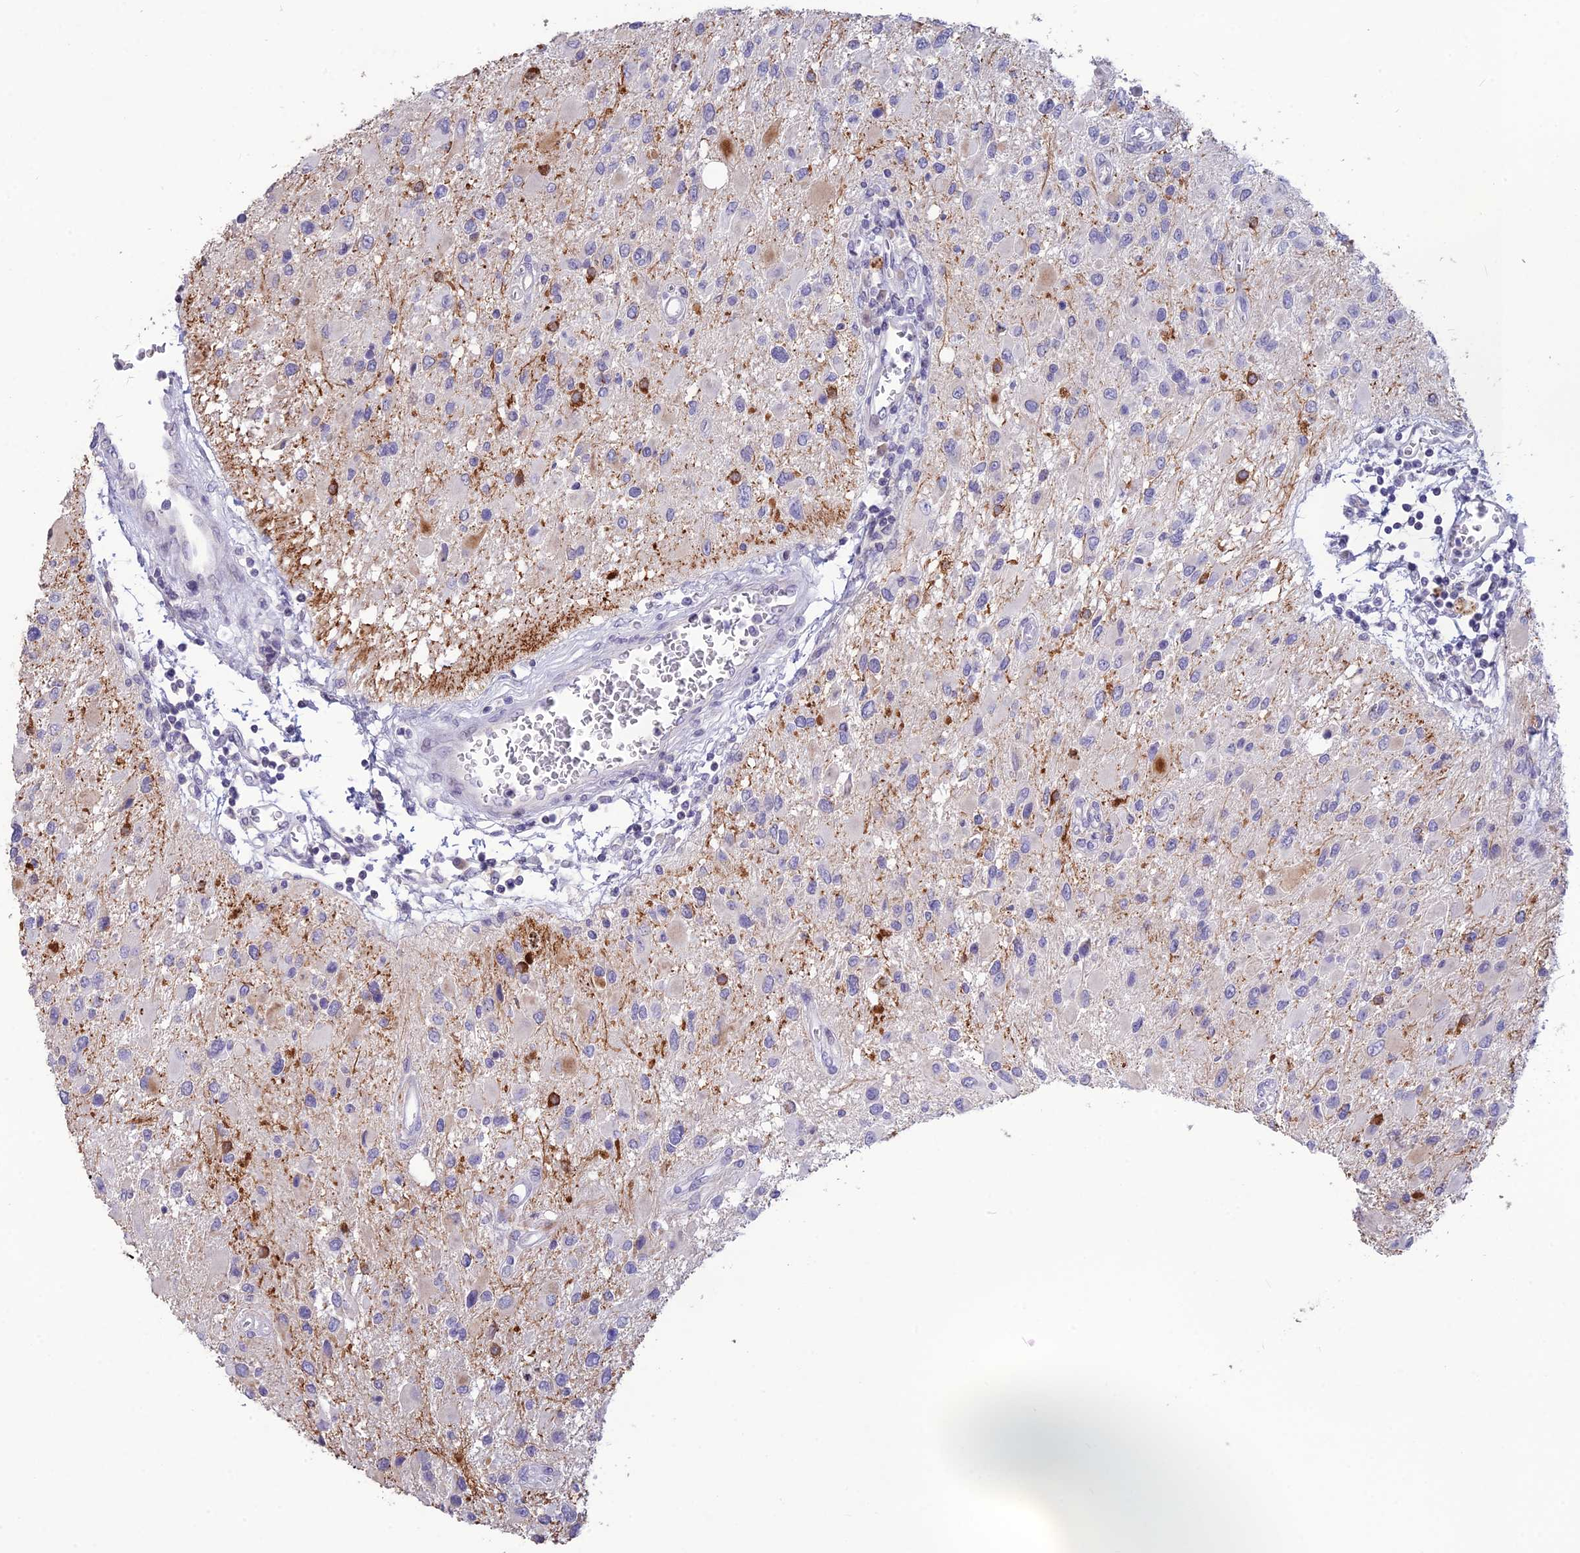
{"staining": {"intensity": "negative", "quantity": "none", "location": "none"}, "tissue": "glioma", "cell_type": "Tumor cells", "image_type": "cancer", "snomed": [{"axis": "morphology", "description": "Glioma, malignant, High grade"}, {"axis": "topography", "description": "Brain"}], "caption": "A photomicrograph of human malignant glioma (high-grade) is negative for staining in tumor cells.", "gene": "TMEM134", "patient": {"sex": "male", "age": 53}}